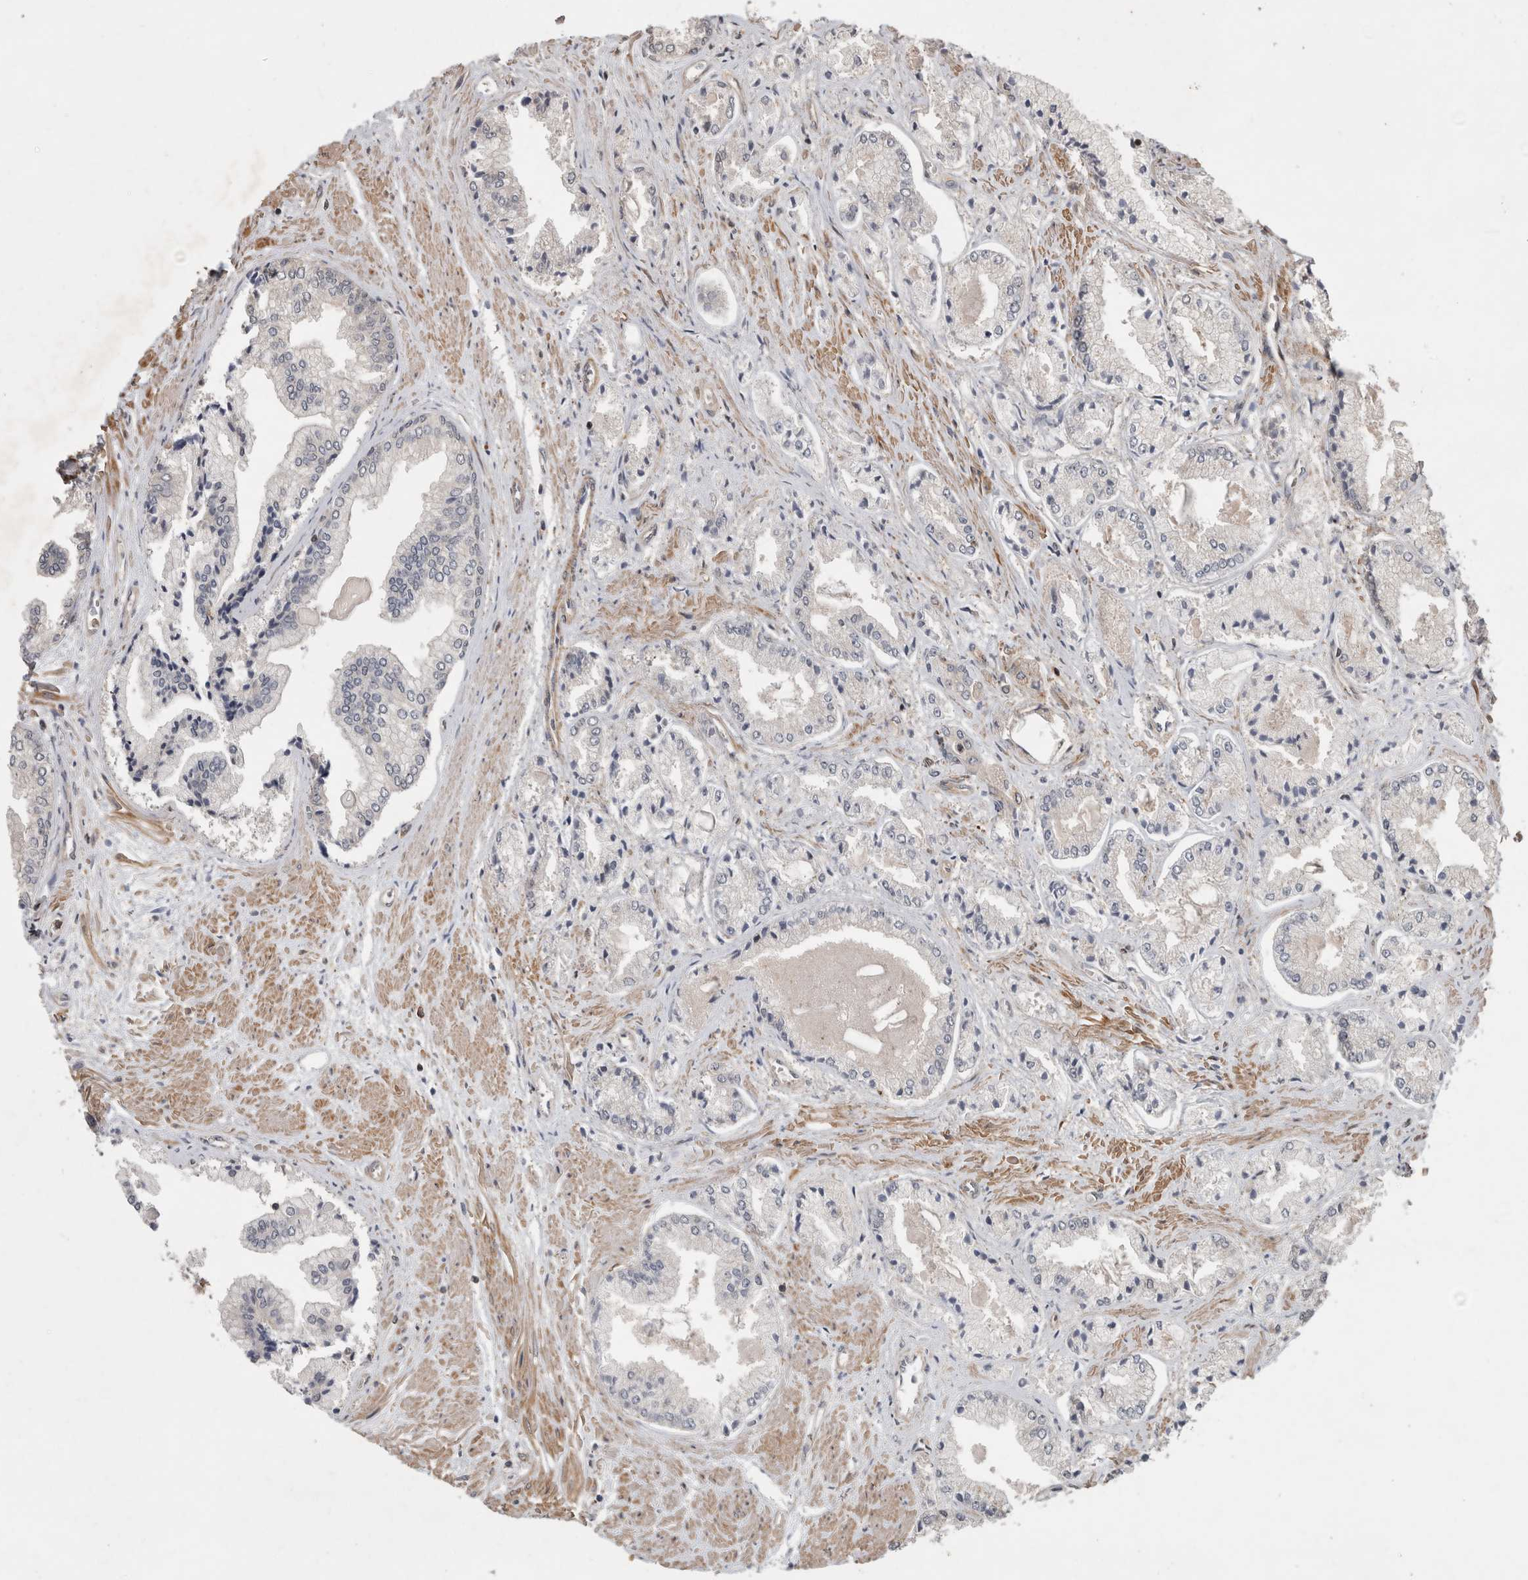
{"staining": {"intensity": "negative", "quantity": "none", "location": "none"}, "tissue": "prostate cancer", "cell_type": "Tumor cells", "image_type": "cancer", "snomed": [{"axis": "morphology", "description": "Adenocarcinoma, Low grade"}, {"axis": "topography", "description": "Prostate"}], "caption": "There is no significant expression in tumor cells of prostate cancer.", "gene": "SPATA48", "patient": {"sex": "male", "age": 52}}